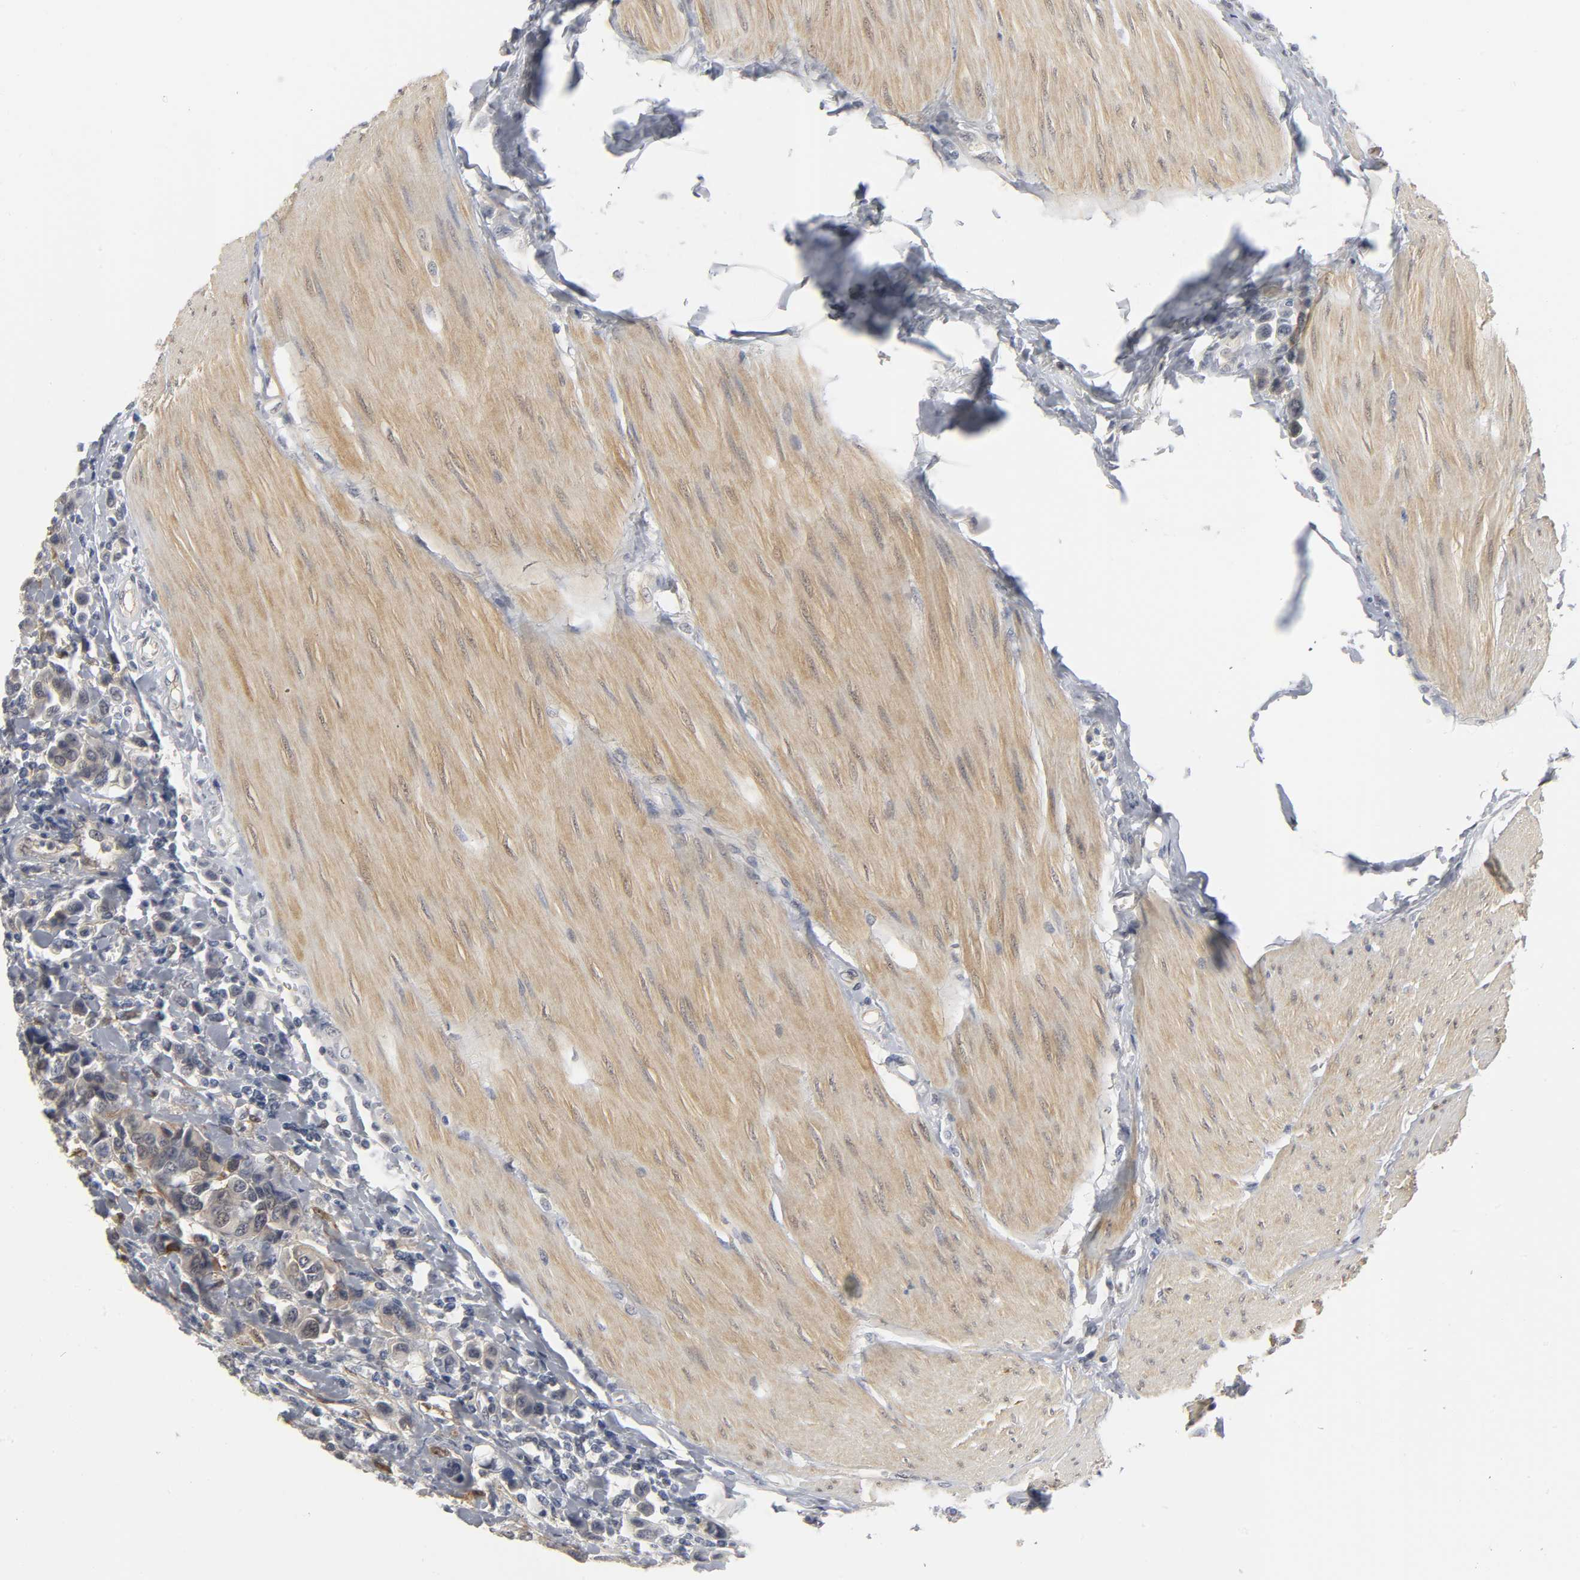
{"staining": {"intensity": "weak", "quantity": "25%-75%", "location": "cytoplasmic/membranous"}, "tissue": "urothelial cancer", "cell_type": "Tumor cells", "image_type": "cancer", "snomed": [{"axis": "morphology", "description": "Urothelial carcinoma, High grade"}, {"axis": "topography", "description": "Urinary bladder"}], "caption": "About 25%-75% of tumor cells in human urothelial cancer display weak cytoplasmic/membranous protein staining as visualized by brown immunohistochemical staining.", "gene": "PDLIM3", "patient": {"sex": "male", "age": 50}}